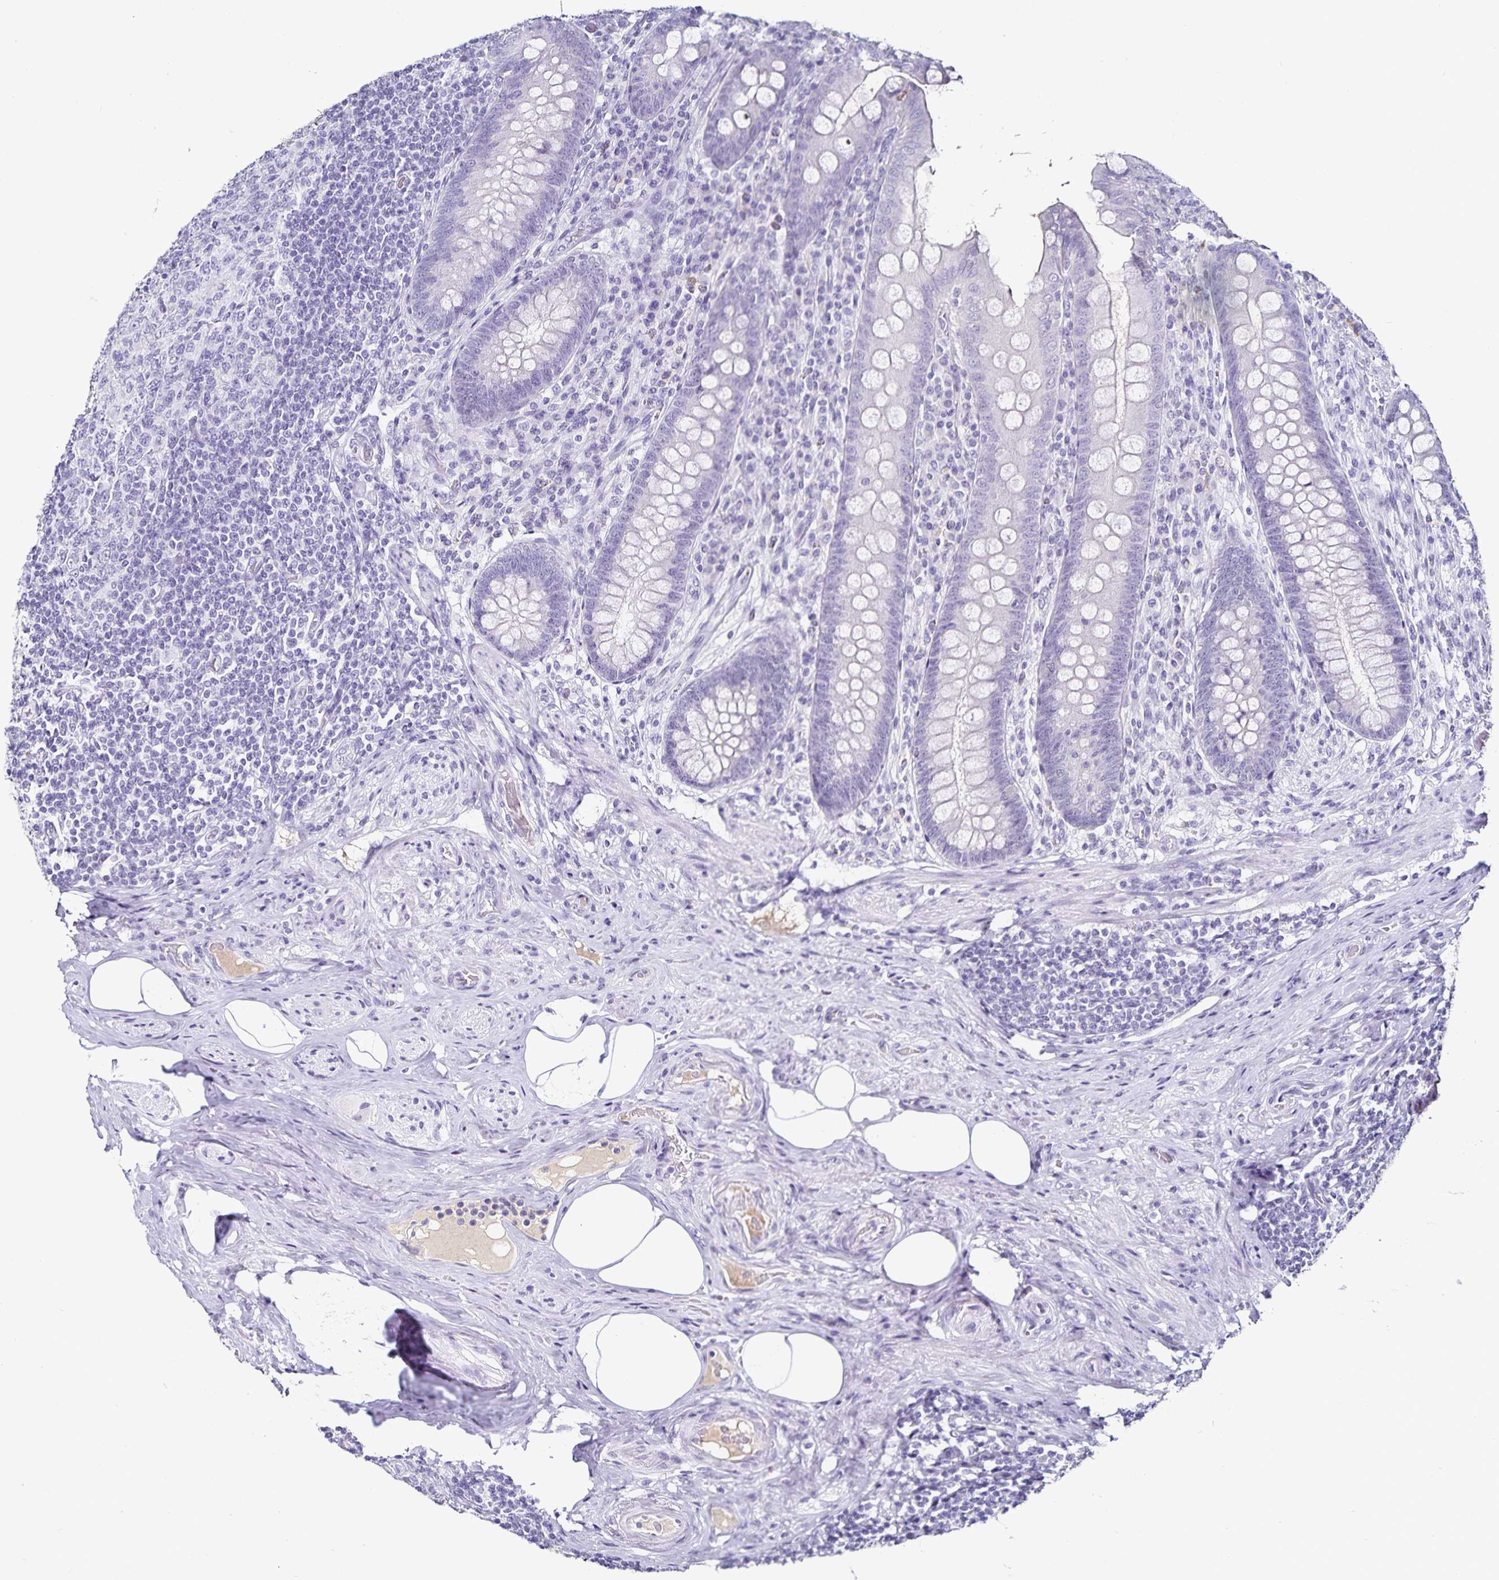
{"staining": {"intensity": "negative", "quantity": "none", "location": "none"}, "tissue": "appendix", "cell_type": "Glandular cells", "image_type": "normal", "snomed": [{"axis": "morphology", "description": "Normal tissue, NOS"}, {"axis": "topography", "description": "Appendix"}], "caption": "IHC of unremarkable human appendix displays no positivity in glandular cells. (Brightfield microscopy of DAB (3,3'-diaminobenzidine) IHC at high magnification).", "gene": "TTR", "patient": {"sex": "male", "age": 71}}